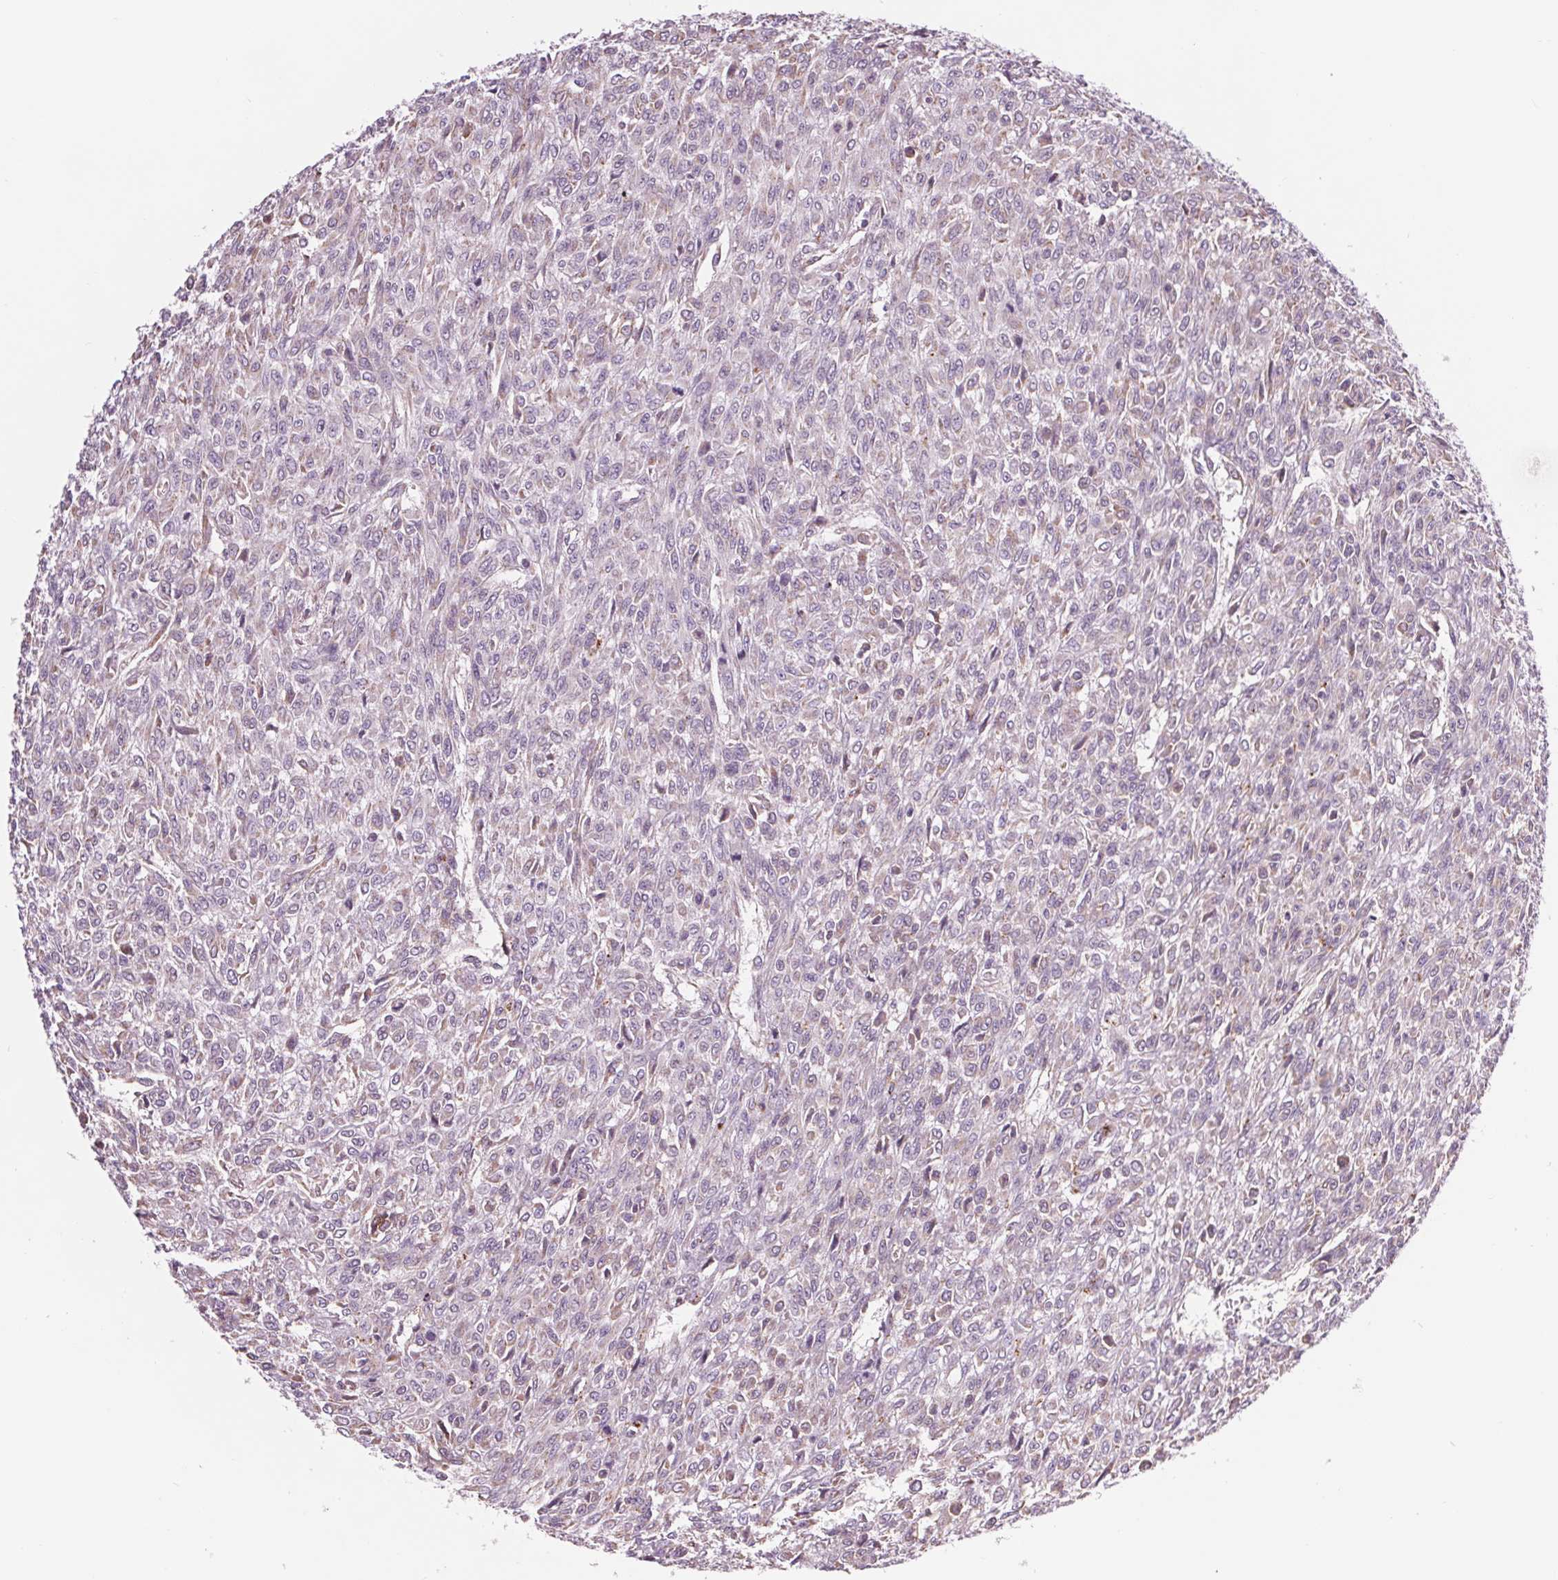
{"staining": {"intensity": "weak", "quantity": "<25%", "location": "cytoplasmic/membranous"}, "tissue": "renal cancer", "cell_type": "Tumor cells", "image_type": "cancer", "snomed": [{"axis": "morphology", "description": "Adenocarcinoma, NOS"}, {"axis": "topography", "description": "Kidney"}], "caption": "Renal adenocarcinoma was stained to show a protein in brown. There is no significant expression in tumor cells.", "gene": "SAMD5", "patient": {"sex": "male", "age": 58}}